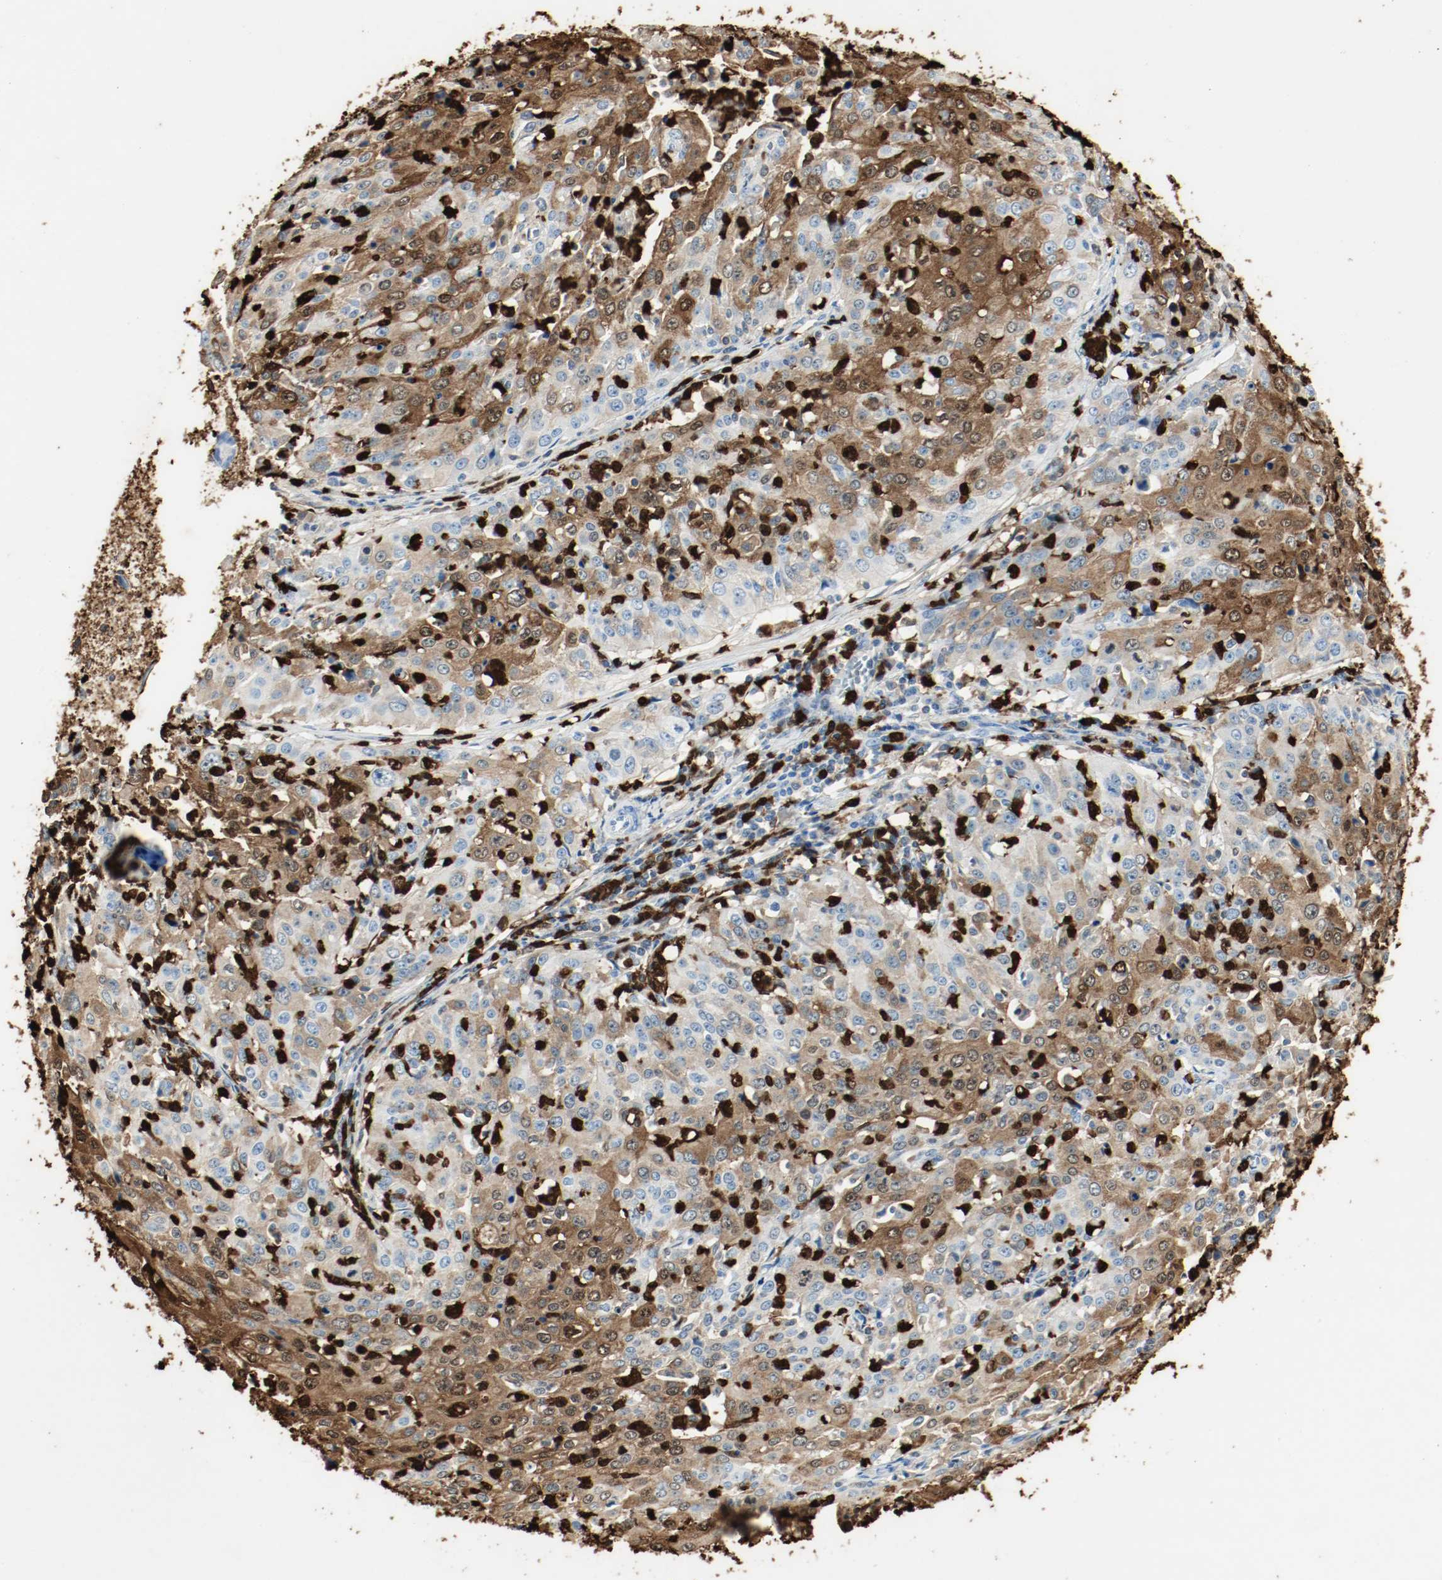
{"staining": {"intensity": "strong", "quantity": "25%-75%", "location": "cytoplasmic/membranous"}, "tissue": "cervical cancer", "cell_type": "Tumor cells", "image_type": "cancer", "snomed": [{"axis": "morphology", "description": "Squamous cell carcinoma, NOS"}, {"axis": "topography", "description": "Cervix"}], "caption": "Cervical cancer (squamous cell carcinoma) was stained to show a protein in brown. There is high levels of strong cytoplasmic/membranous staining in about 25%-75% of tumor cells.", "gene": "S100A9", "patient": {"sex": "female", "age": 39}}